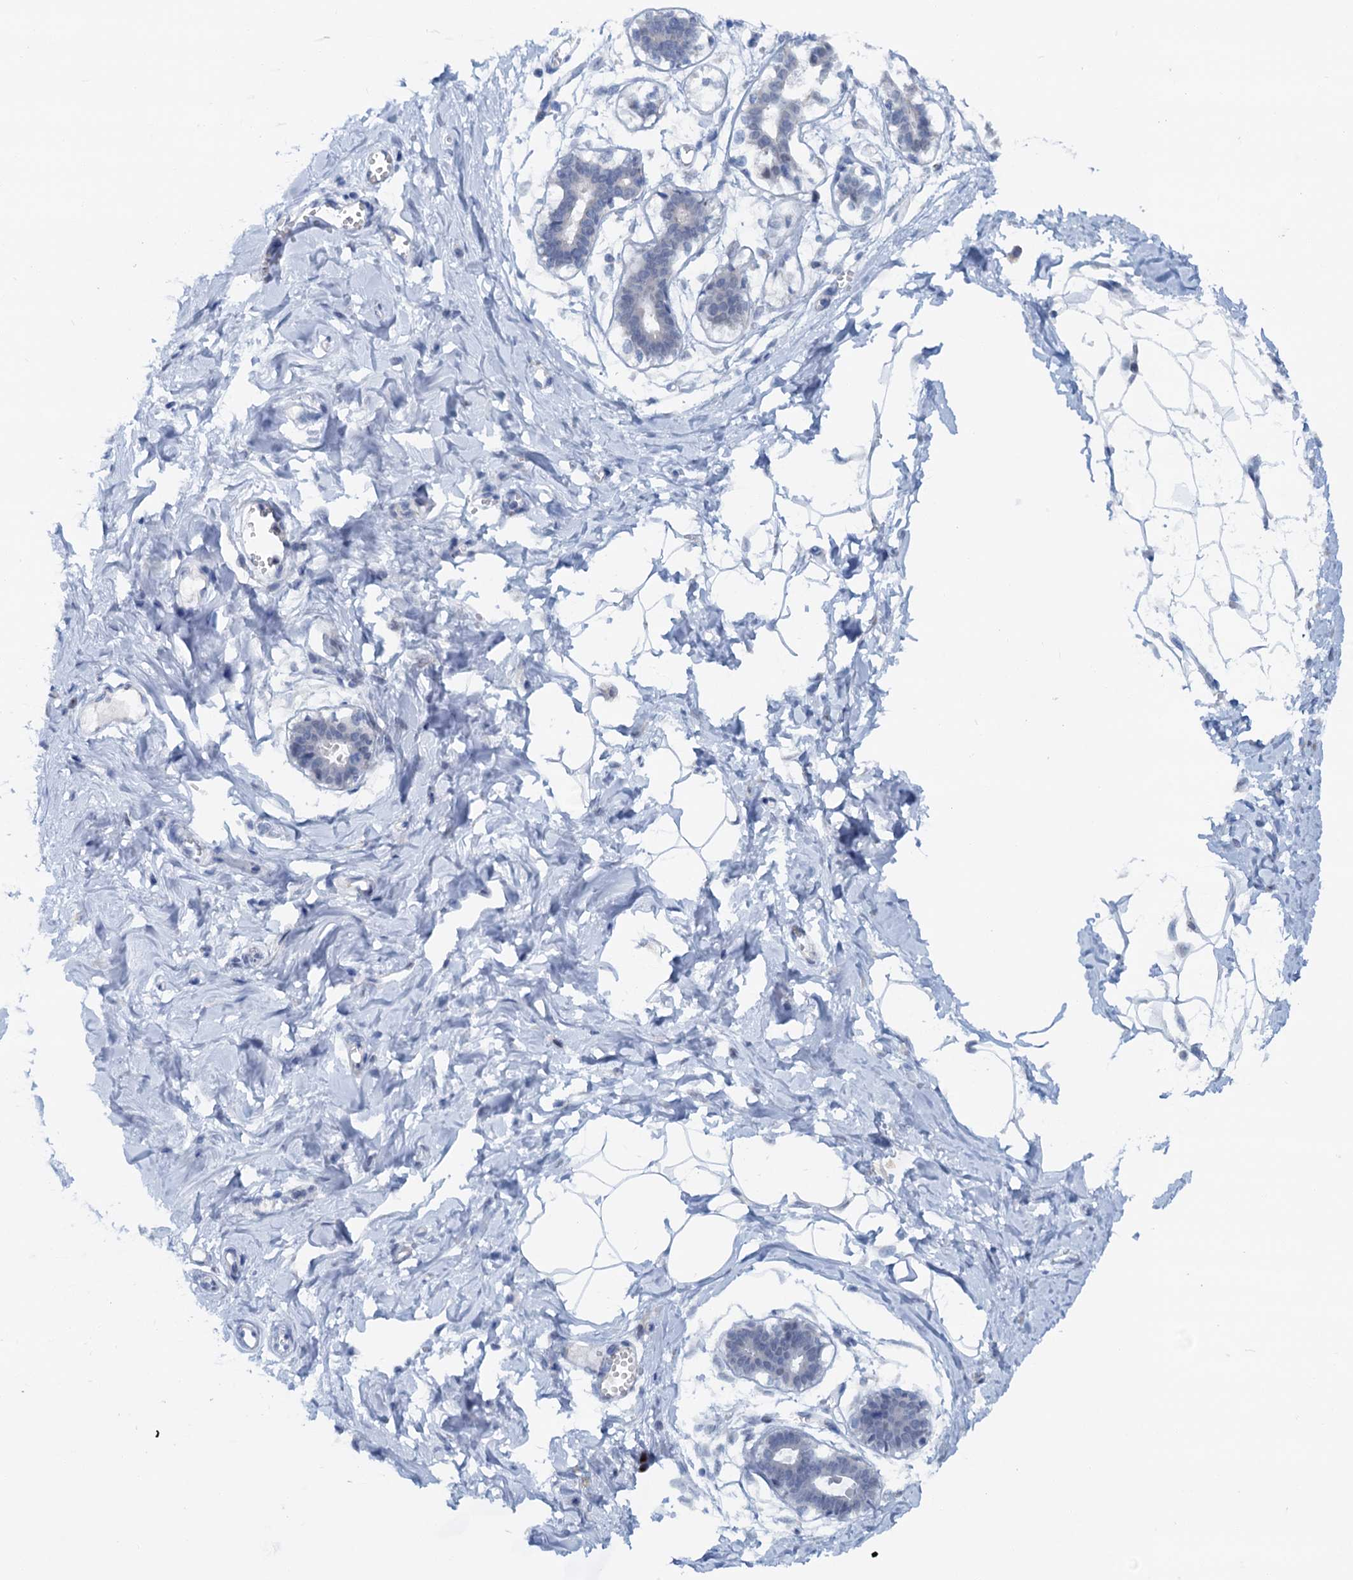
{"staining": {"intensity": "negative", "quantity": "none", "location": "none"}, "tissue": "breast", "cell_type": "Adipocytes", "image_type": "normal", "snomed": [{"axis": "morphology", "description": "Normal tissue, NOS"}, {"axis": "topography", "description": "Breast"}], "caption": "Adipocytes are negative for protein expression in unremarkable human breast.", "gene": "SHLD1", "patient": {"sex": "female", "age": 27}}